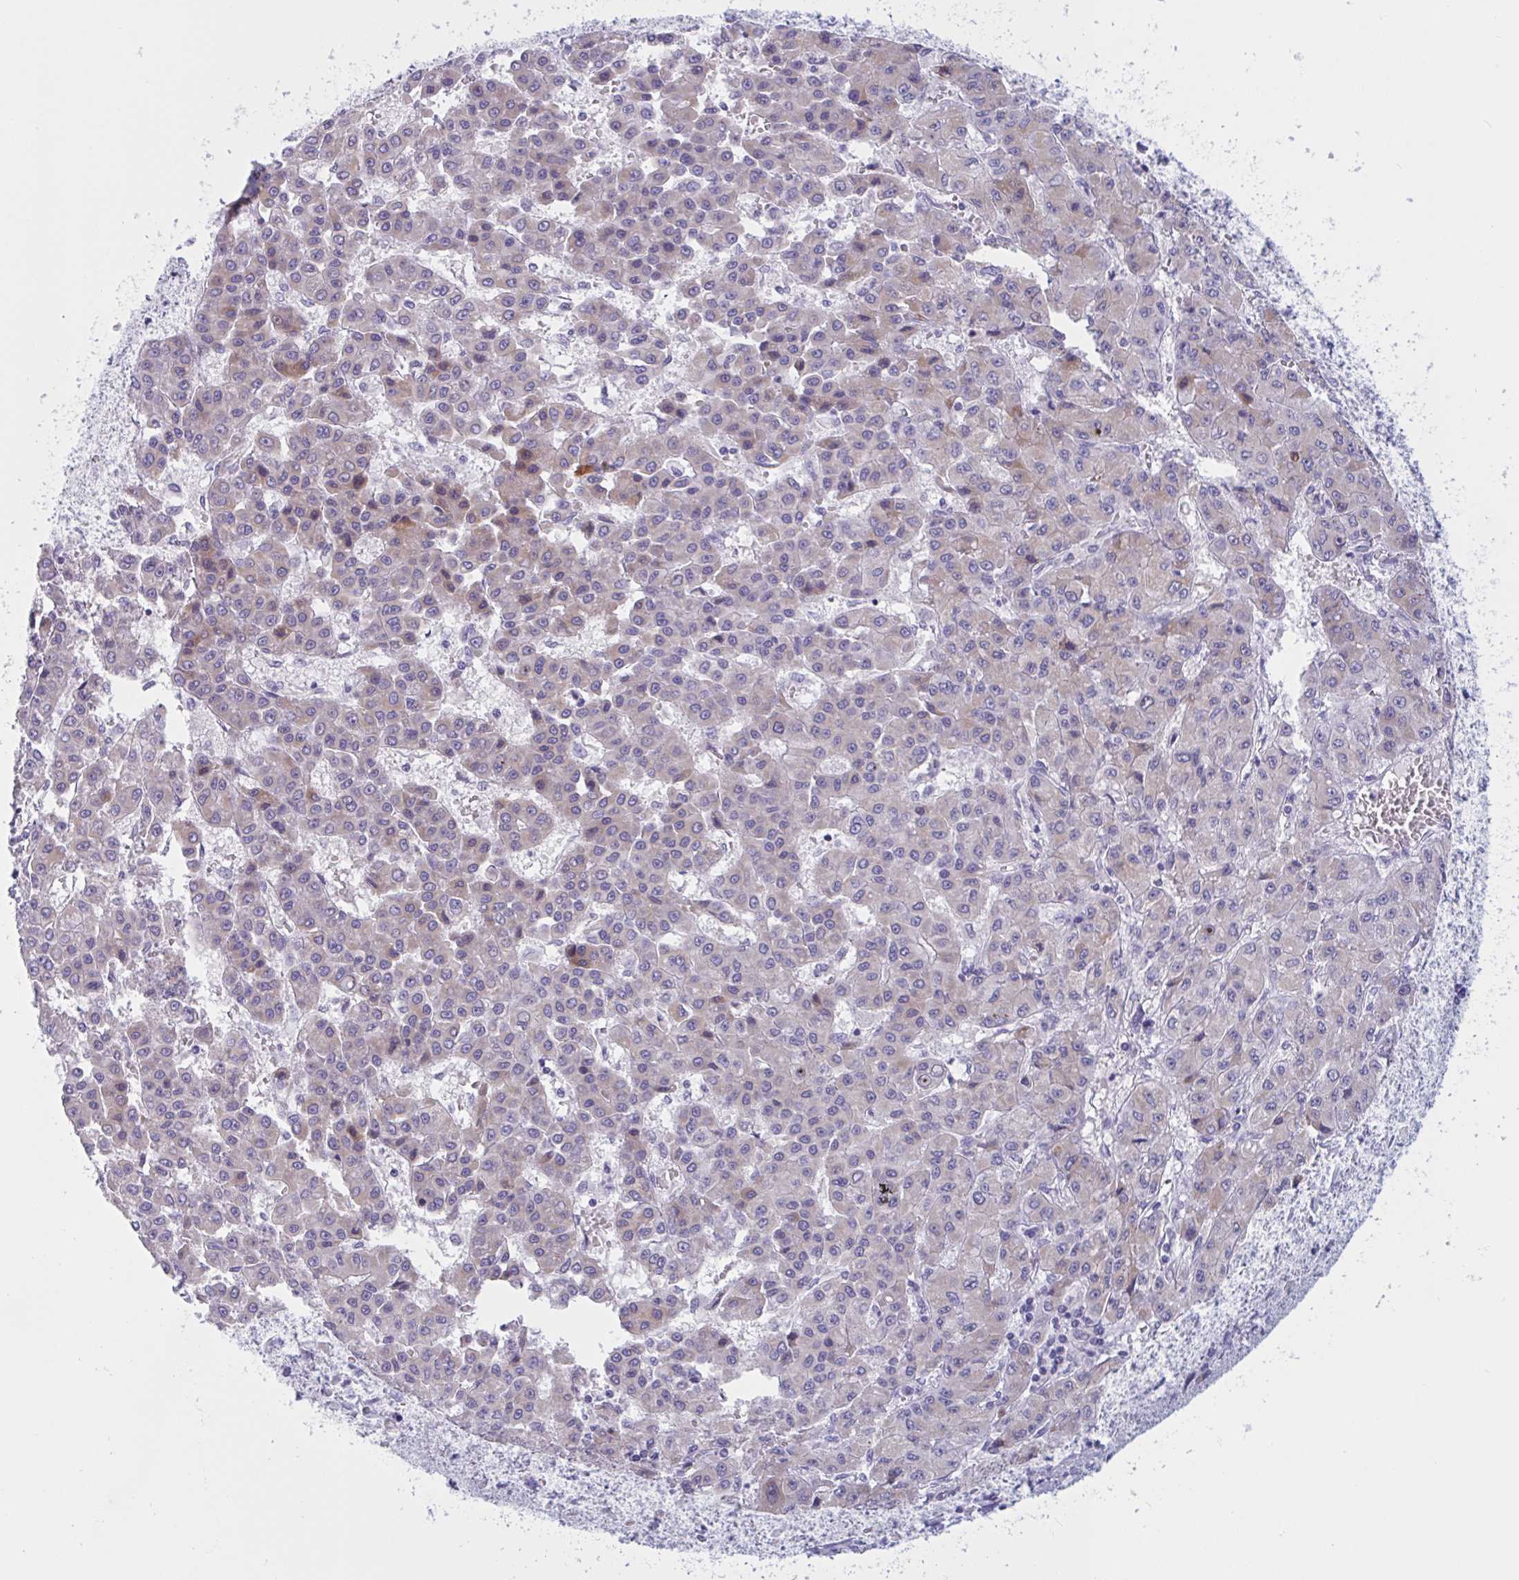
{"staining": {"intensity": "weak", "quantity": "25%-75%", "location": "cytoplasmic/membranous"}, "tissue": "liver cancer", "cell_type": "Tumor cells", "image_type": "cancer", "snomed": [{"axis": "morphology", "description": "Carcinoma, Hepatocellular, NOS"}, {"axis": "topography", "description": "Liver"}], "caption": "IHC image of liver hepatocellular carcinoma stained for a protein (brown), which displays low levels of weak cytoplasmic/membranous positivity in approximately 25%-75% of tumor cells.", "gene": "OXLD1", "patient": {"sex": "male", "age": 70}}